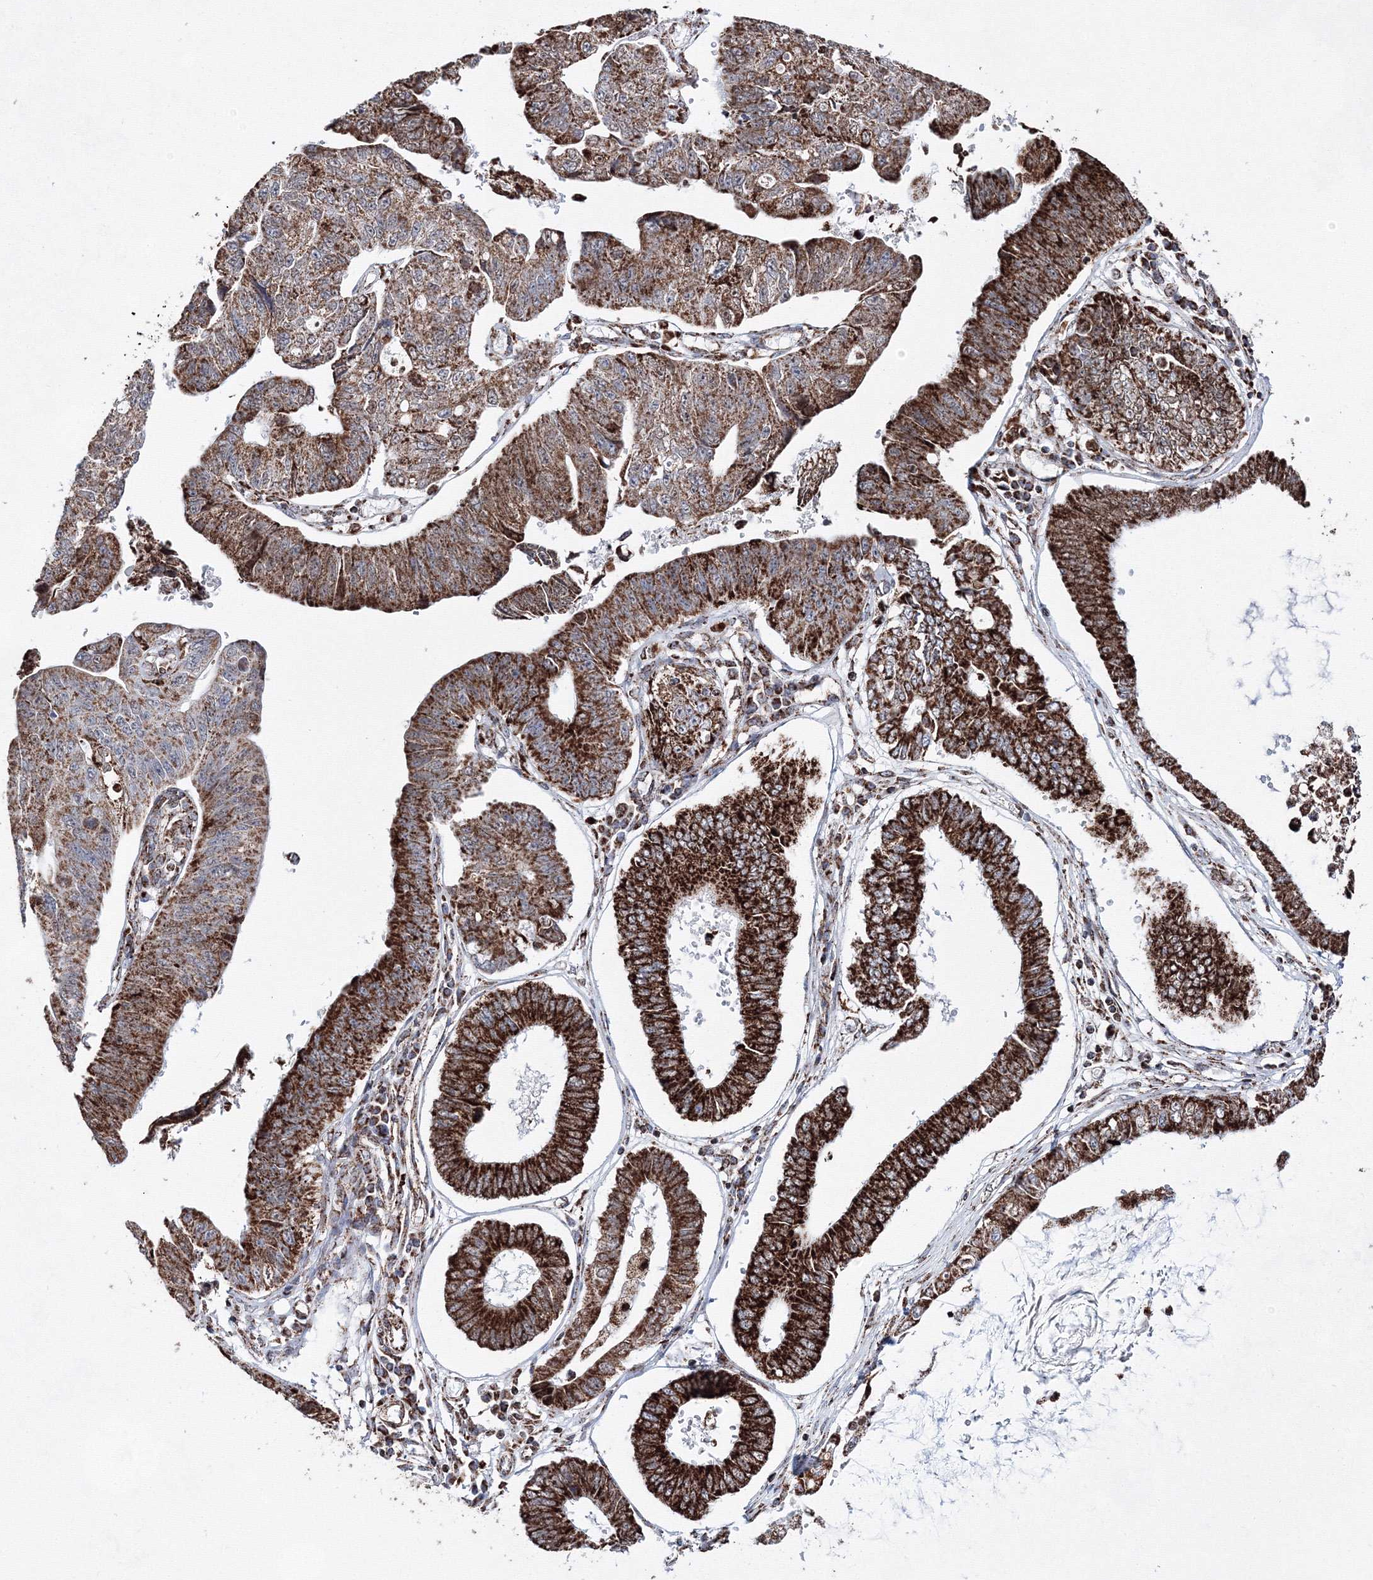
{"staining": {"intensity": "moderate", "quantity": ">75%", "location": "cytoplasmic/membranous"}, "tissue": "stomach cancer", "cell_type": "Tumor cells", "image_type": "cancer", "snomed": [{"axis": "morphology", "description": "Adenocarcinoma, NOS"}, {"axis": "topography", "description": "Stomach"}], "caption": "Tumor cells reveal medium levels of moderate cytoplasmic/membranous positivity in about >75% of cells in stomach cancer.", "gene": "HADHB", "patient": {"sex": "male", "age": 59}}